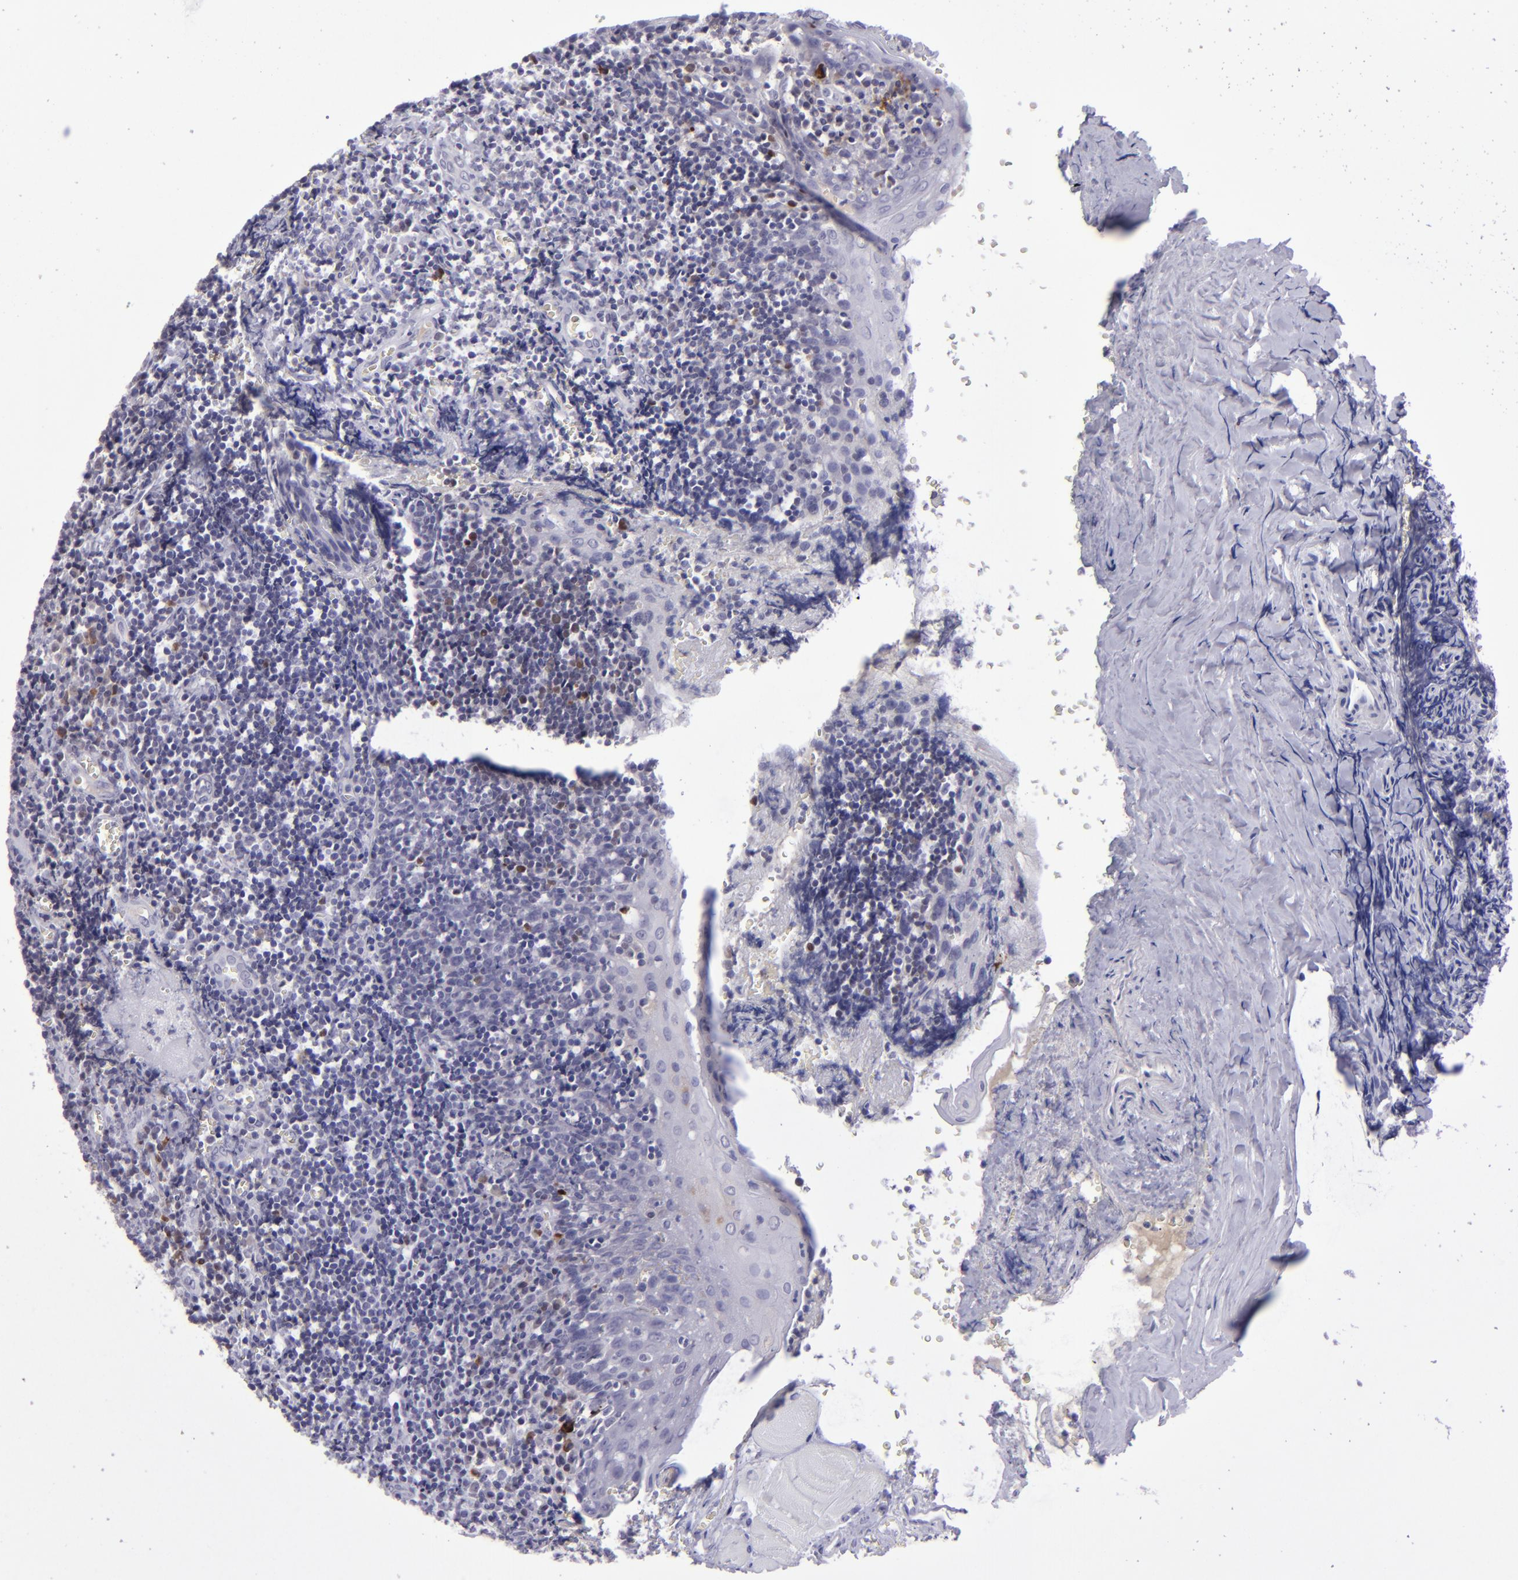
{"staining": {"intensity": "strong", "quantity": "25%-75%", "location": "nuclear"}, "tissue": "tonsil", "cell_type": "Germinal center cells", "image_type": "normal", "snomed": [{"axis": "morphology", "description": "Normal tissue, NOS"}, {"axis": "topography", "description": "Tonsil"}], "caption": "This micrograph exhibits IHC staining of normal tonsil, with high strong nuclear positivity in about 25%-75% of germinal center cells.", "gene": "POU2F2", "patient": {"sex": "male", "age": 20}}